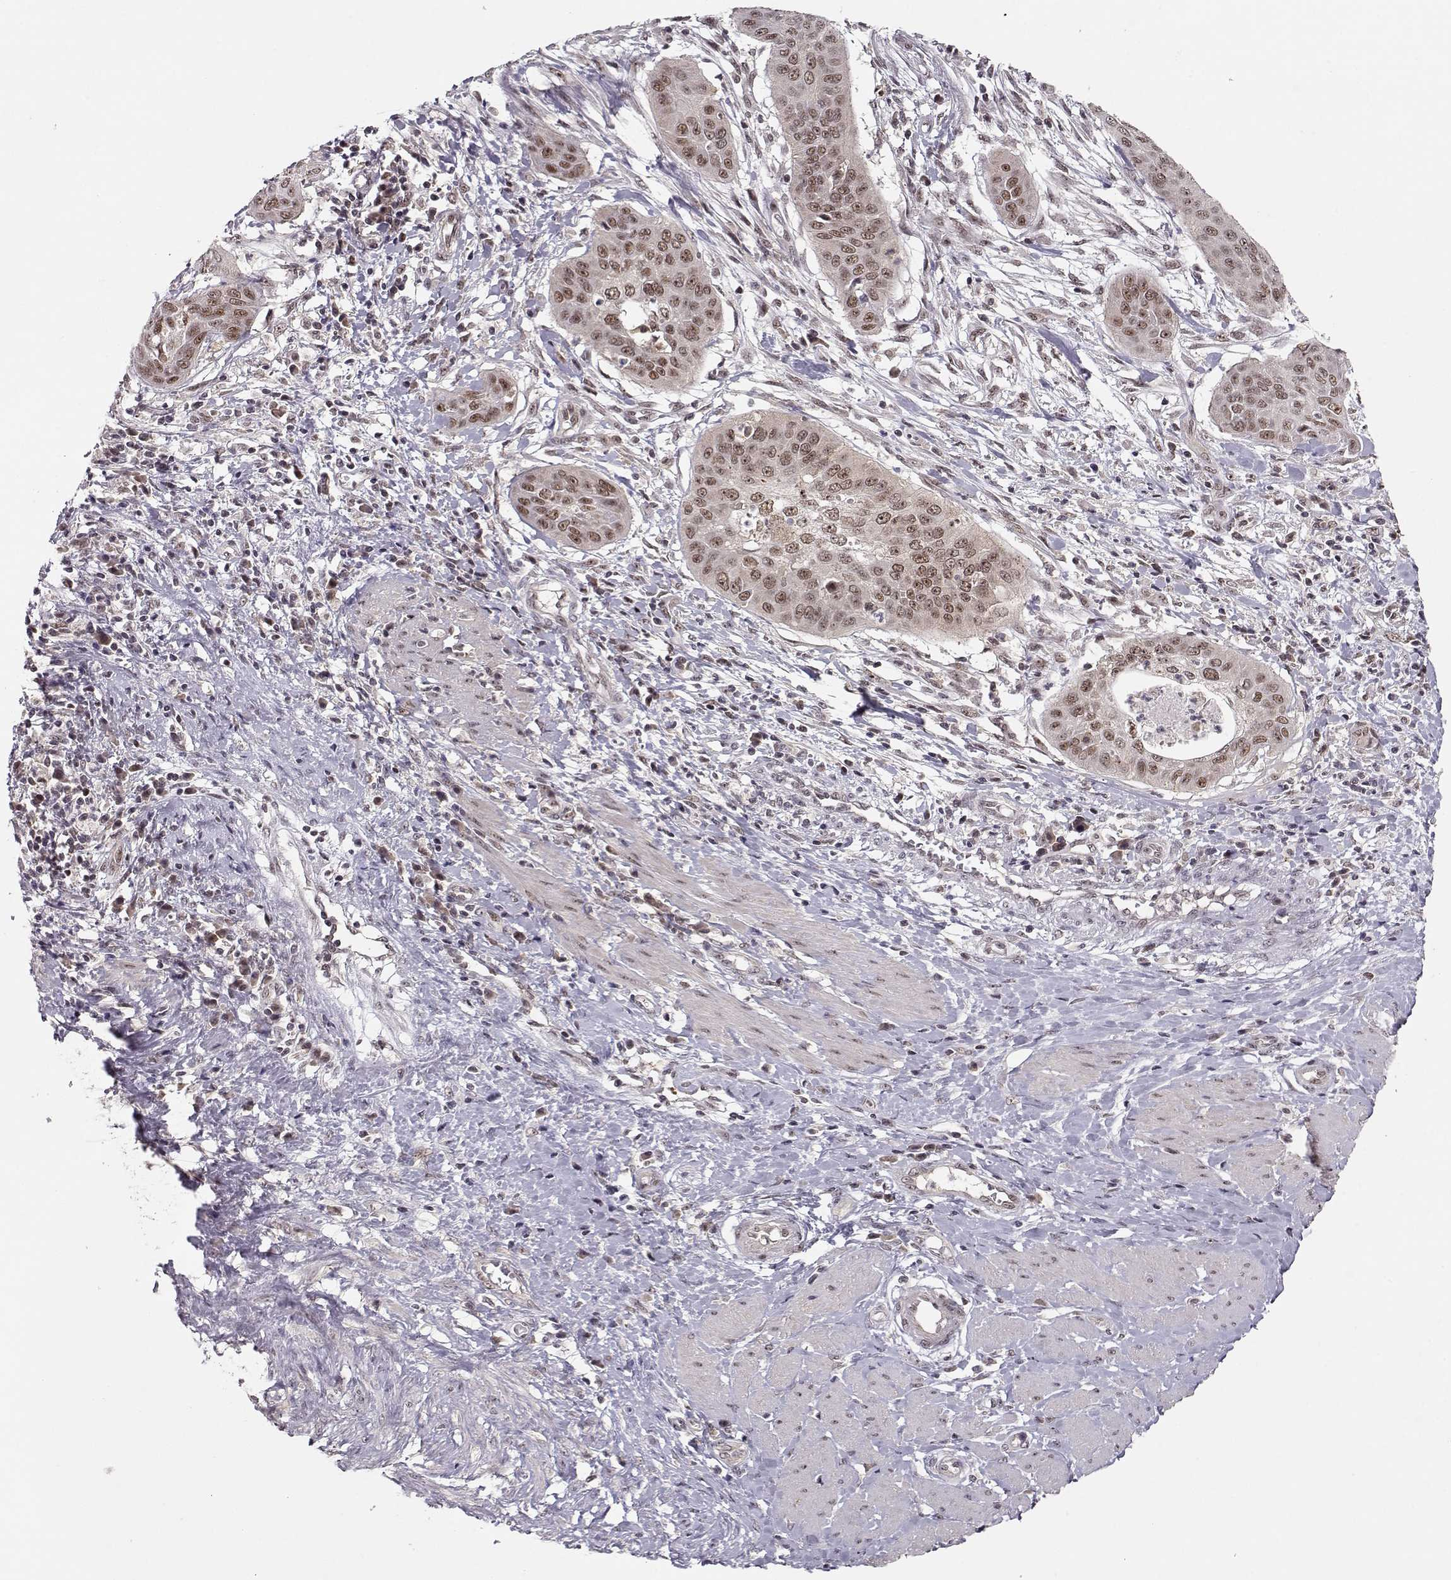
{"staining": {"intensity": "weak", "quantity": "25%-75%", "location": "nuclear"}, "tissue": "cervical cancer", "cell_type": "Tumor cells", "image_type": "cancer", "snomed": [{"axis": "morphology", "description": "Squamous cell carcinoma, NOS"}, {"axis": "topography", "description": "Cervix"}], "caption": "Immunohistochemistry histopathology image of human cervical cancer stained for a protein (brown), which reveals low levels of weak nuclear expression in about 25%-75% of tumor cells.", "gene": "CSNK2A1", "patient": {"sex": "female", "age": 39}}